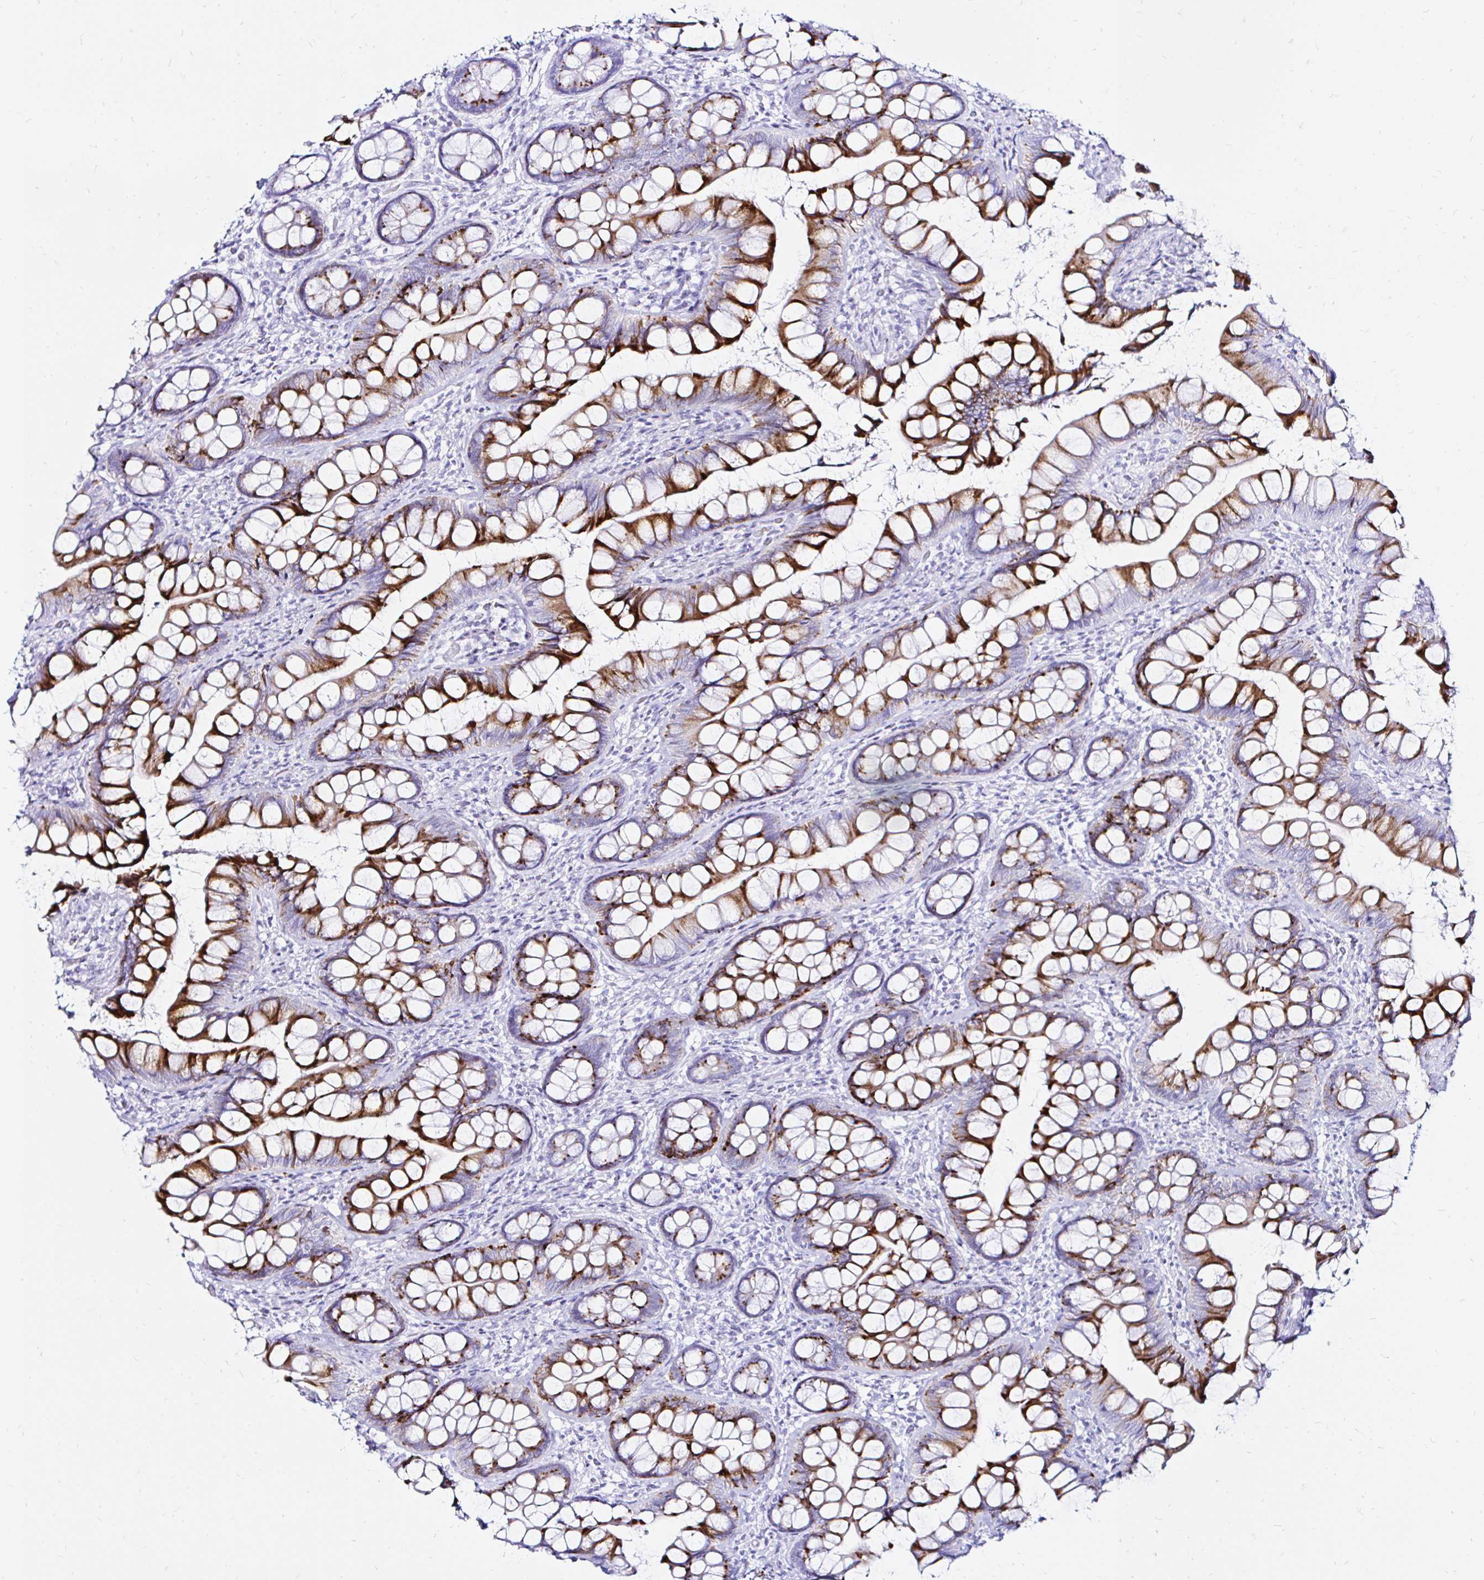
{"staining": {"intensity": "strong", "quantity": "25%-75%", "location": "cytoplasmic/membranous"}, "tissue": "small intestine", "cell_type": "Glandular cells", "image_type": "normal", "snomed": [{"axis": "morphology", "description": "Normal tissue, NOS"}, {"axis": "topography", "description": "Small intestine"}], "caption": "Immunohistochemistry micrograph of unremarkable small intestine stained for a protein (brown), which reveals high levels of strong cytoplasmic/membranous staining in approximately 25%-75% of glandular cells.", "gene": "ZNF432", "patient": {"sex": "male", "age": 70}}